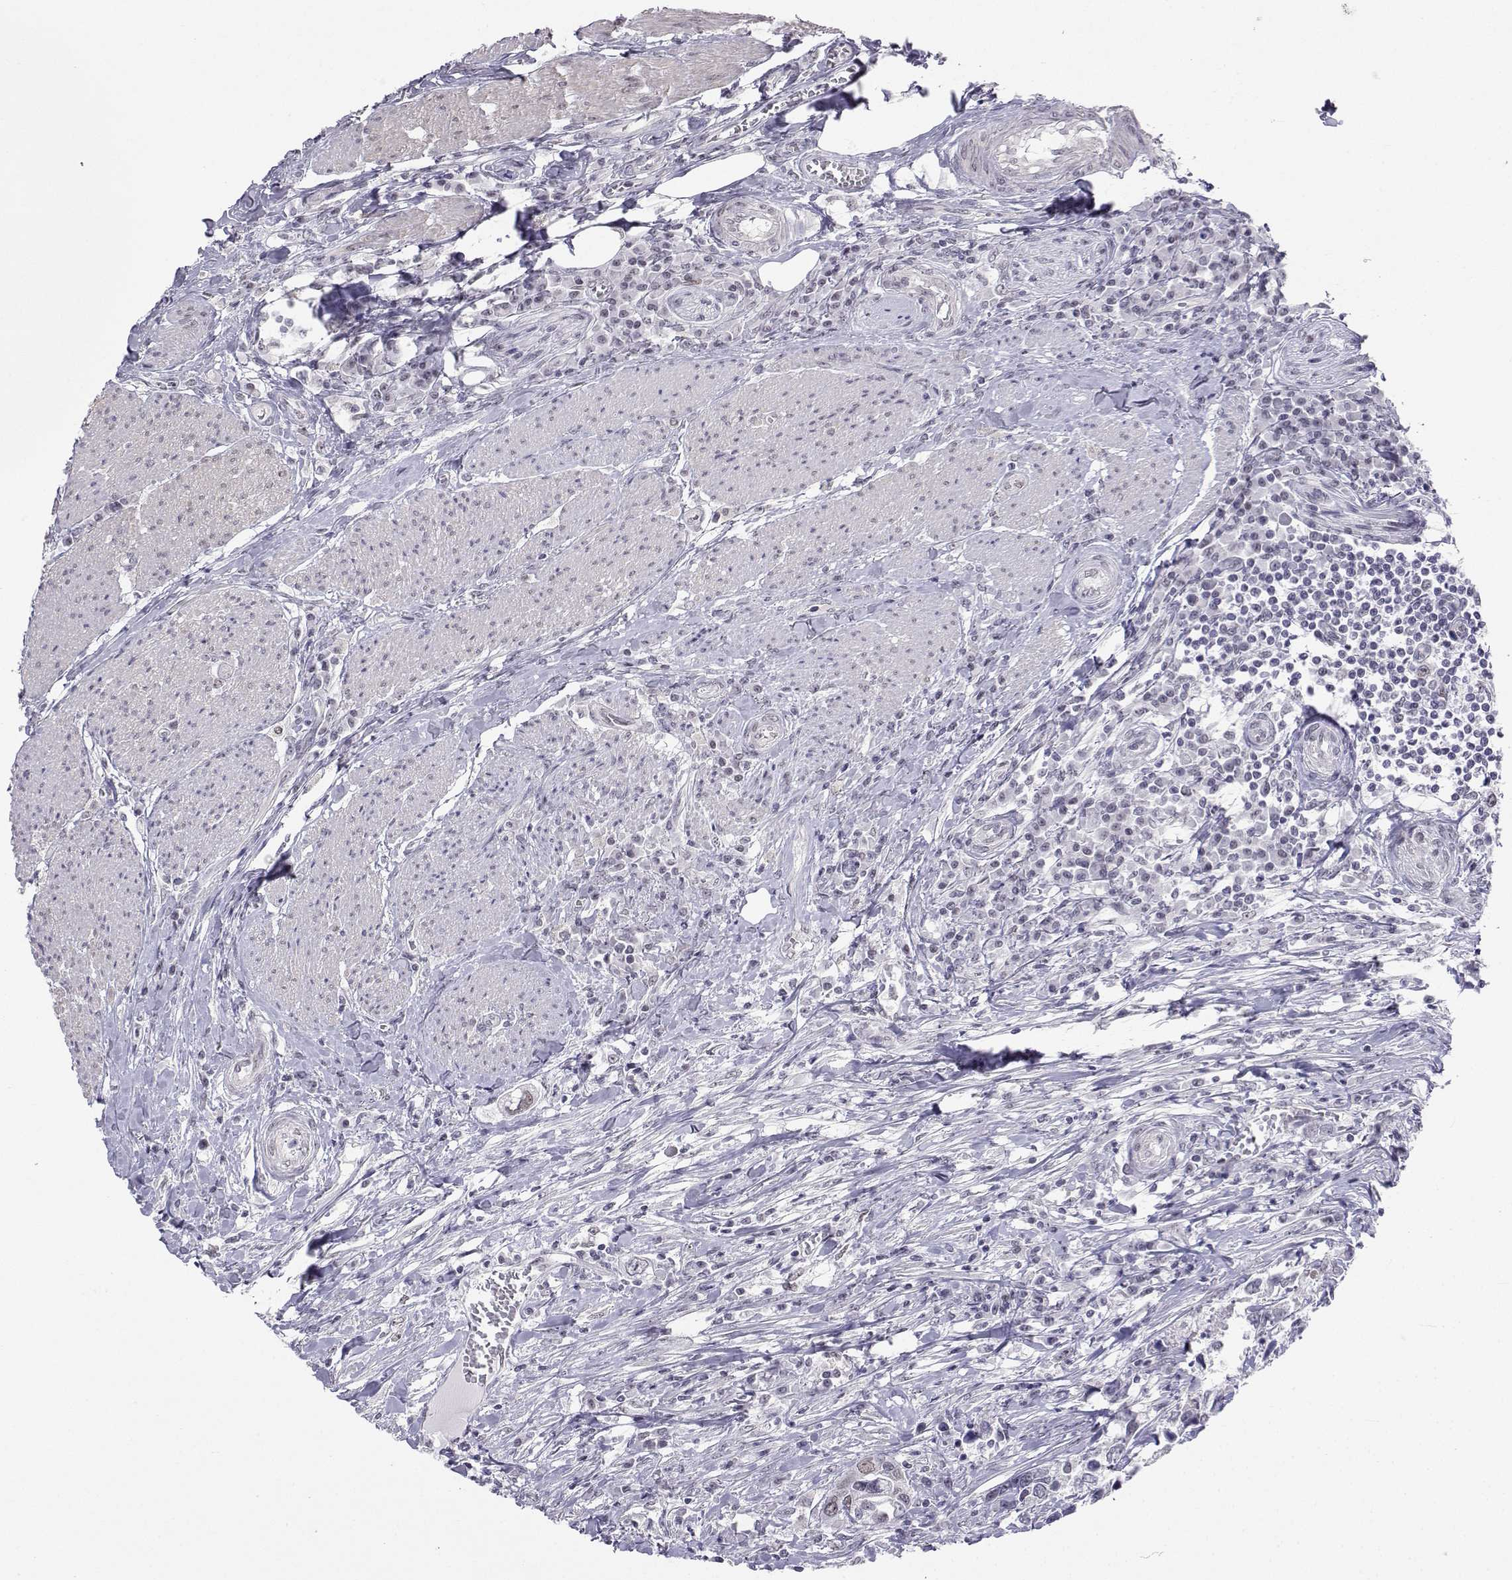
{"staining": {"intensity": "negative", "quantity": "none", "location": "none"}, "tissue": "urothelial cancer", "cell_type": "Tumor cells", "image_type": "cancer", "snomed": [{"axis": "morphology", "description": "Urothelial carcinoma, NOS"}, {"axis": "morphology", "description": "Urothelial carcinoma, High grade"}, {"axis": "topography", "description": "Urinary bladder"}], "caption": "Protein analysis of urothelial cancer reveals no significant staining in tumor cells.", "gene": "MED26", "patient": {"sex": "male", "age": 63}}